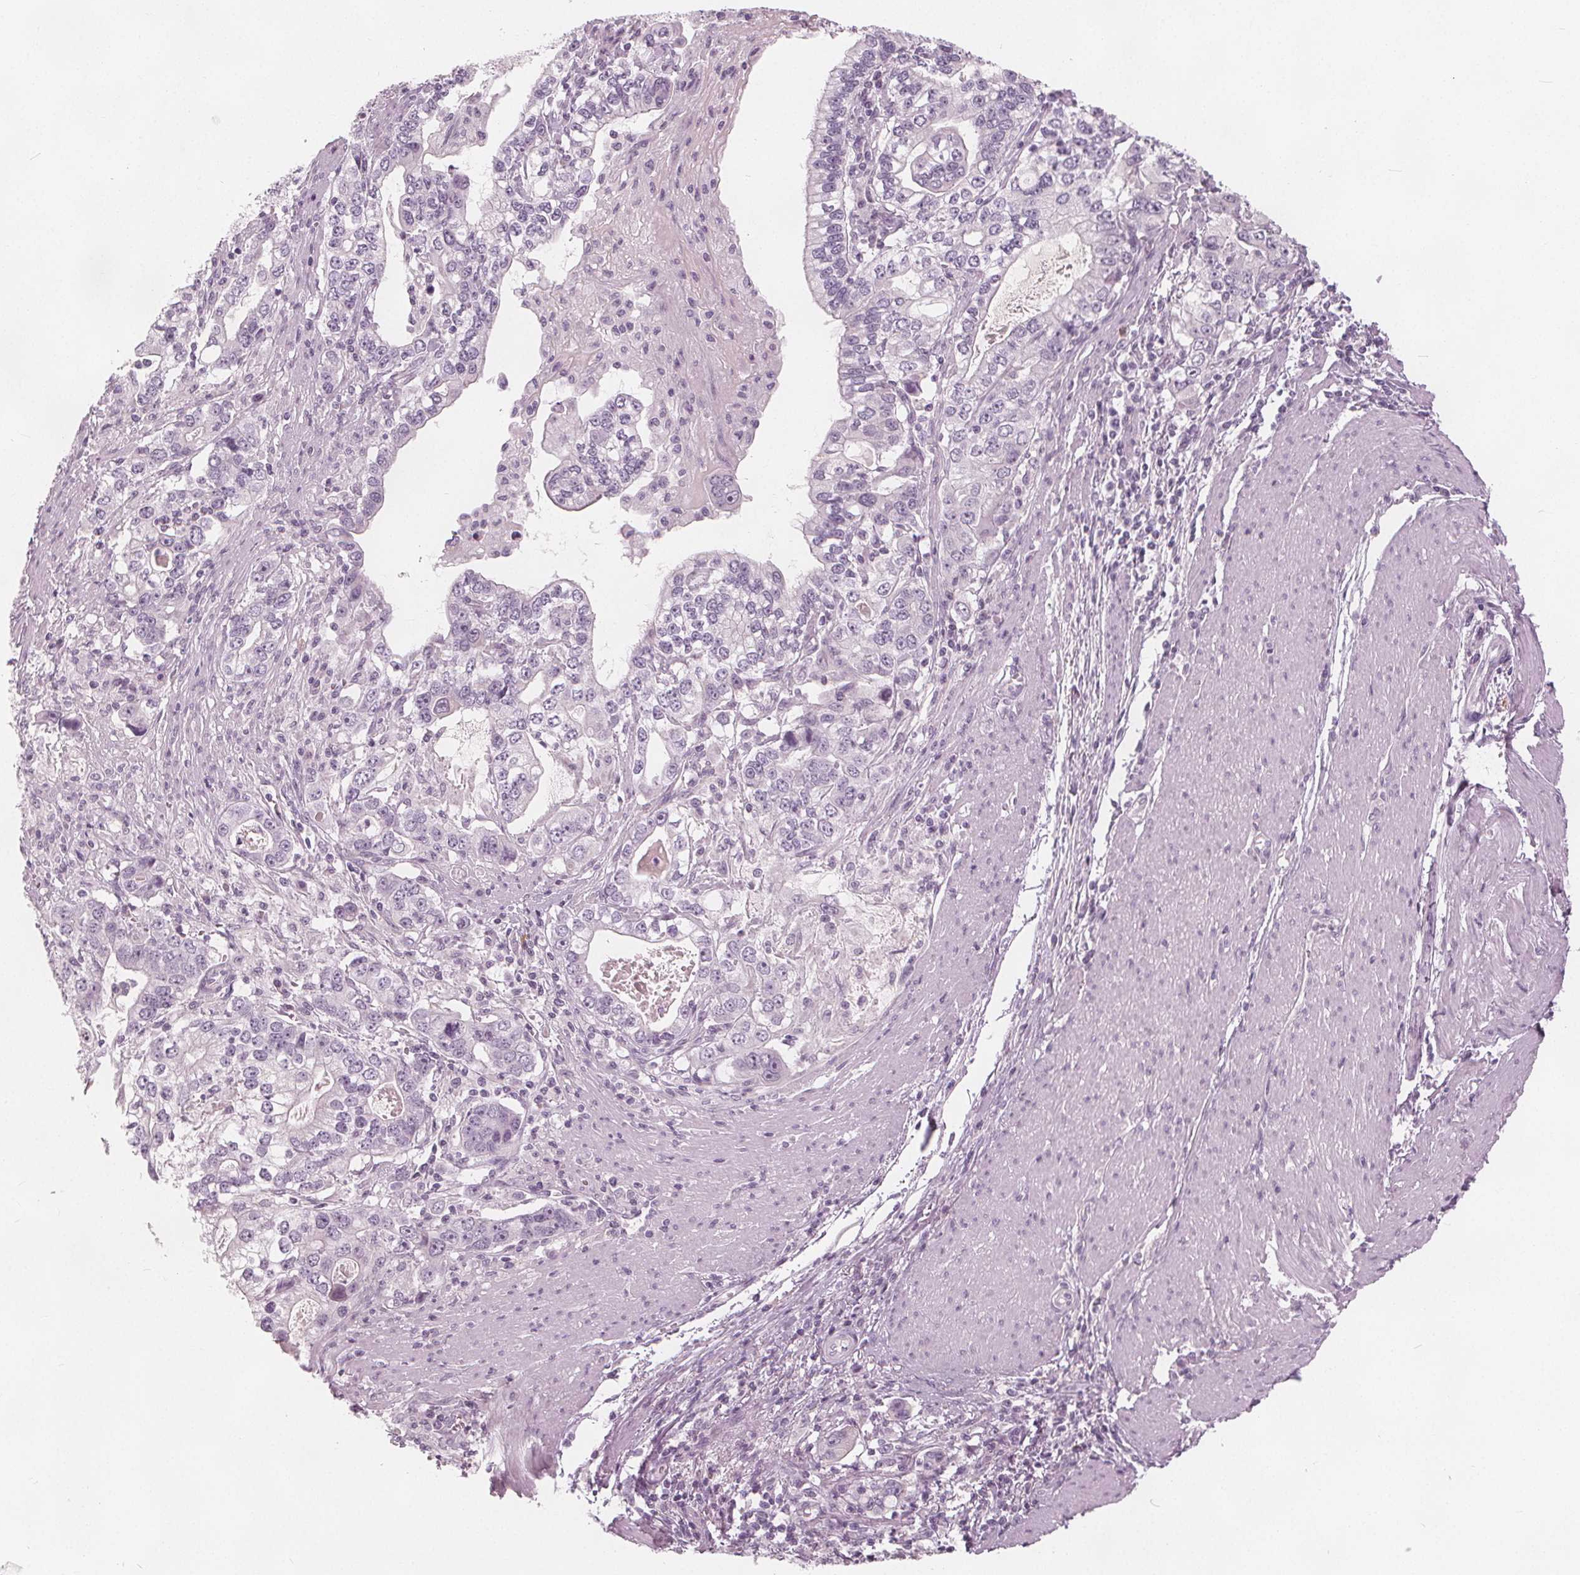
{"staining": {"intensity": "negative", "quantity": "none", "location": "none"}, "tissue": "stomach cancer", "cell_type": "Tumor cells", "image_type": "cancer", "snomed": [{"axis": "morphology", "description": "Adenocarcinoma, NOS"}, {"axis": "topography", "description": "Stomach, lower"}], "caption": "High power microscopy photomicrograph of an immunohistochemistry (IHC) image of adenocarcinoma (stomach), revealing no significant expression in tumor cells. (Stains: DAB immunohistochemistry with hematoxylin counter stain, Microscopy: brightfield microscopy at high magnification).", "gene": "BRSK1", "patient": {"sex": "female", "age": 72}}